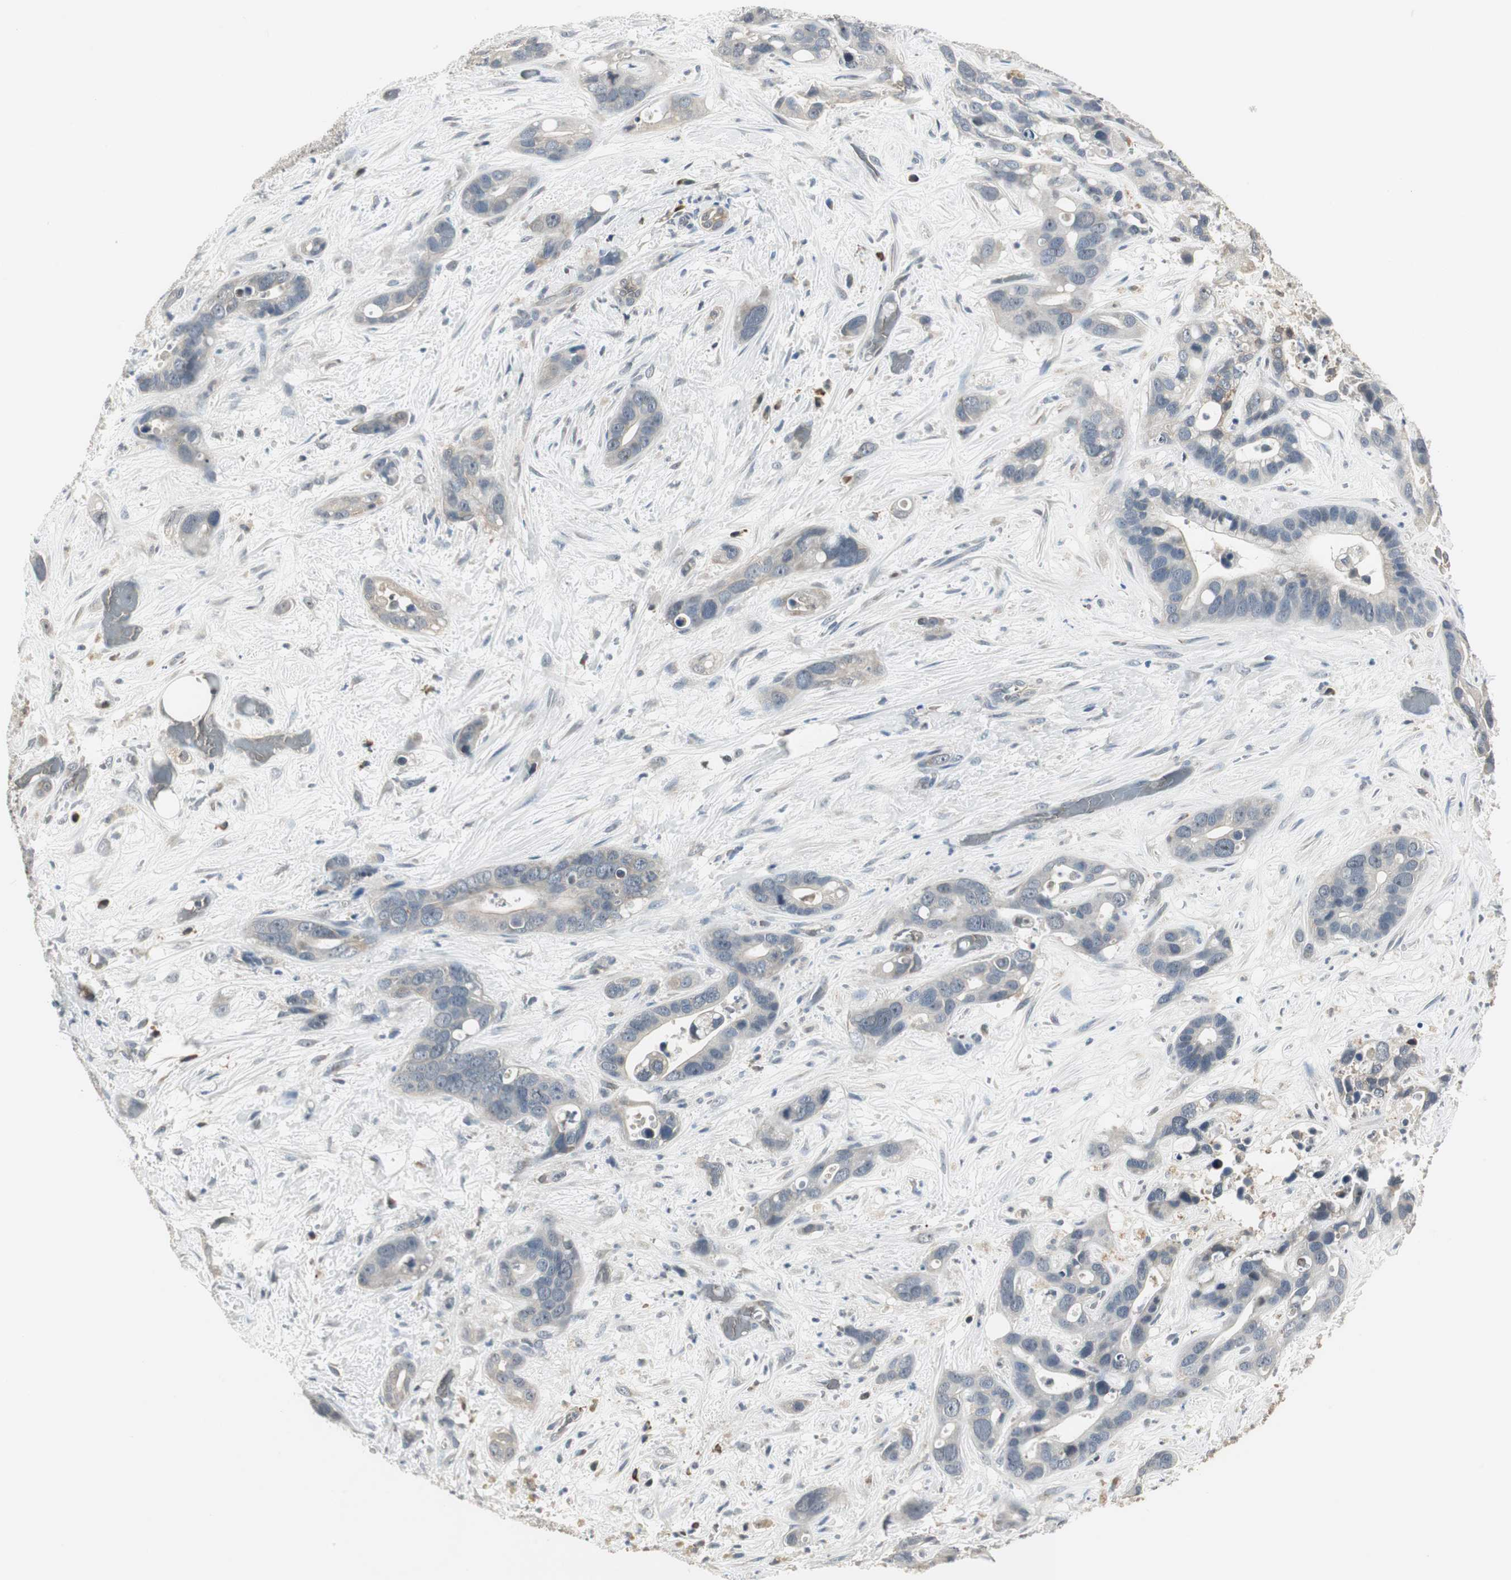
{"staining": {"intensity": "weak", "quantity": "<25%", "location": "cytoplasmic/membranous"}, "tissue": "liver cancer", "cell_type": "Tumor cells", "image_type": "cancer", "snomed": [{"axis": "morphology", "description": "Cholangiocarcinoma"}, {"axis": "topography", "description": "Liver"}], "caption": "Immunohistochemical staining of liver cancer (cholangiocarcinoma) exhibits no significant expression in tumor cells.", "gene": "CCT5", "patient": {"sex": "female", "age": 65}}